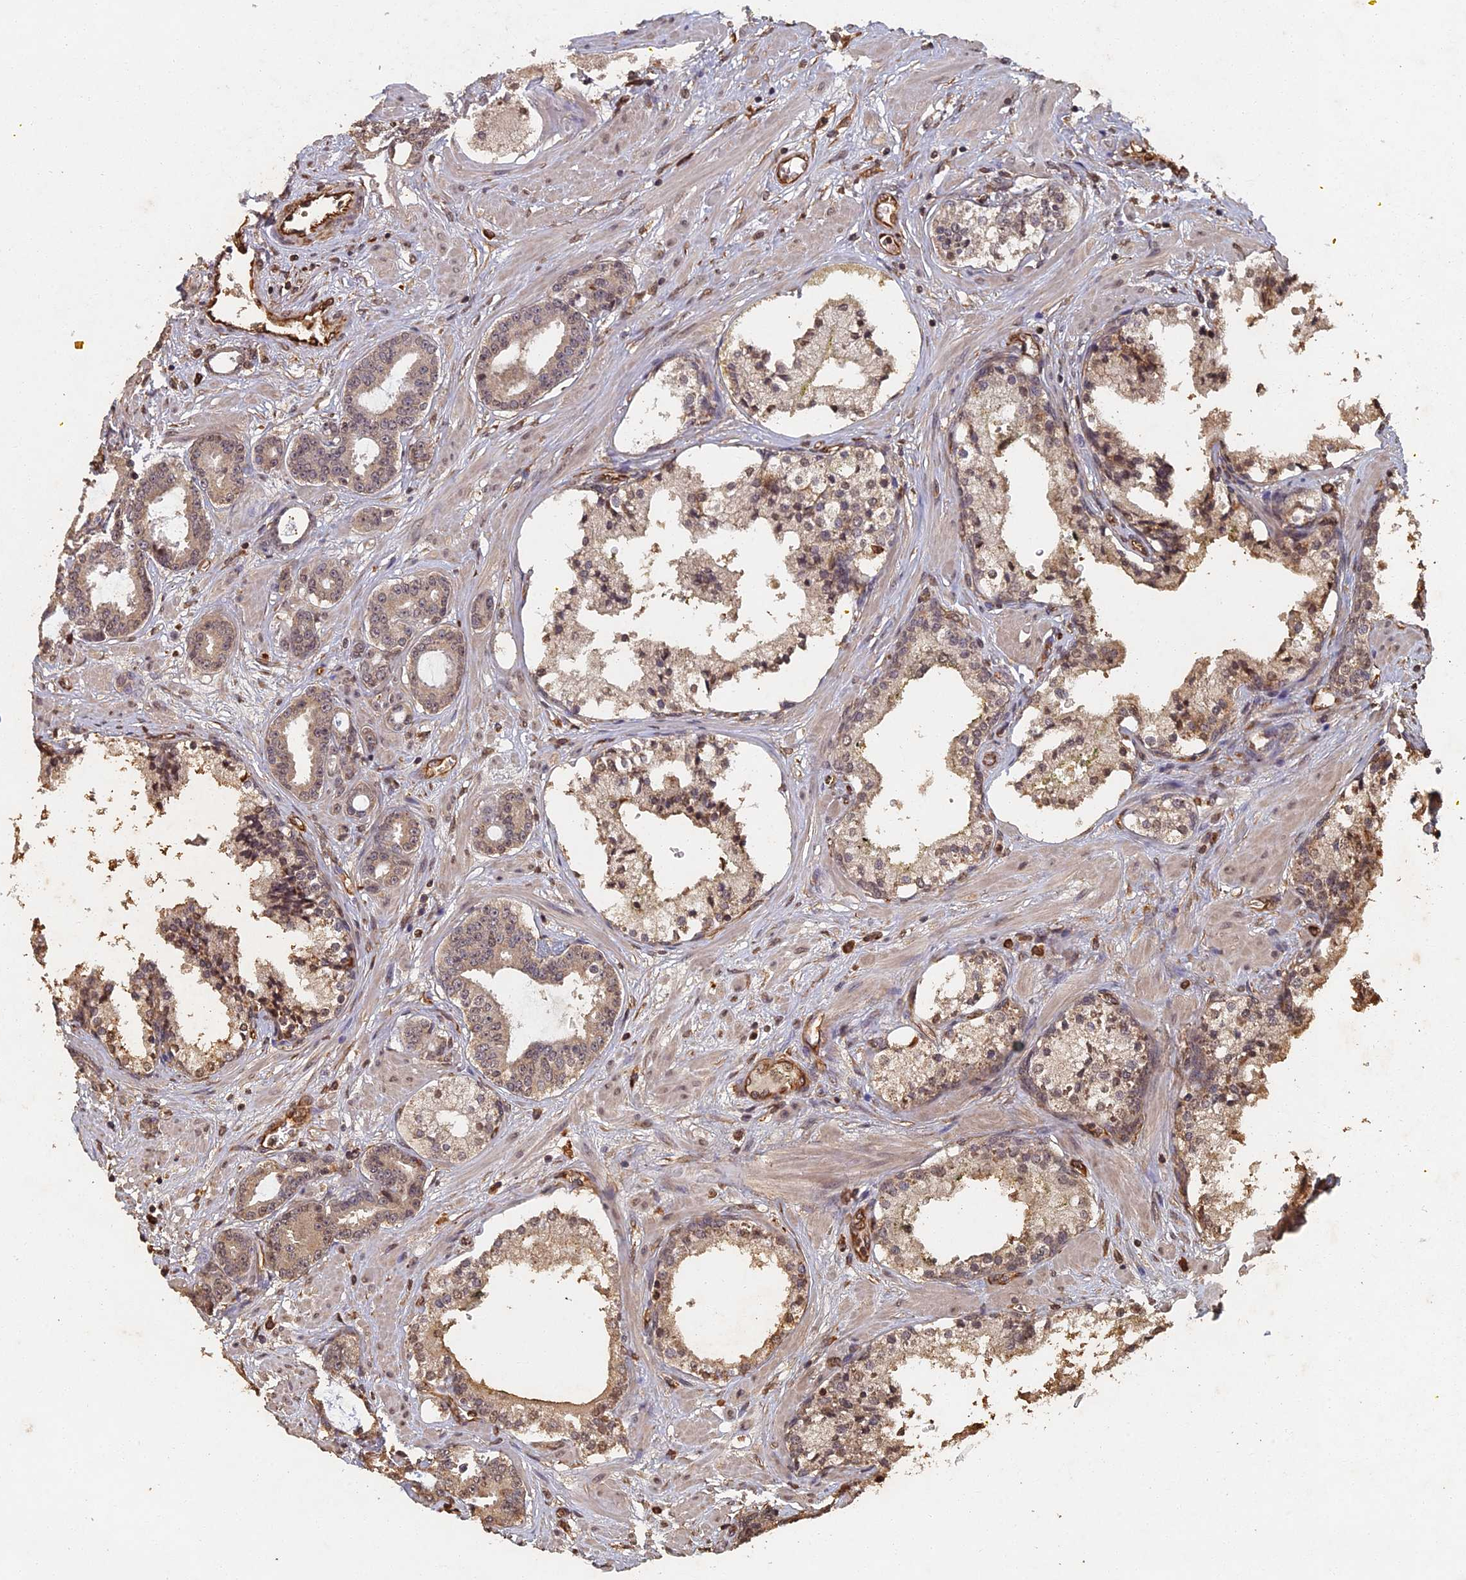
{"staining": {"intensity": "weak", "quantity": "<25%", "location": "cytoplasmic/membranous,nuclear"}, "tissue": "prostate cancer", "cell_type": "Tumor cells", "image_type": "cancer", "snomed": [{"axis": "morphology", "description": "Adenocarcinoma, High grade"}, {"axis": "topography", "description": "Prostate"}], "caption": "Immunohistochemistry (IHC) of prostate cancer (adenocarcinoma (high-grade)) shows no staining in tumor cells.", "gene": "ABCB10", "patient": {"sex": "male", "age": 58}}